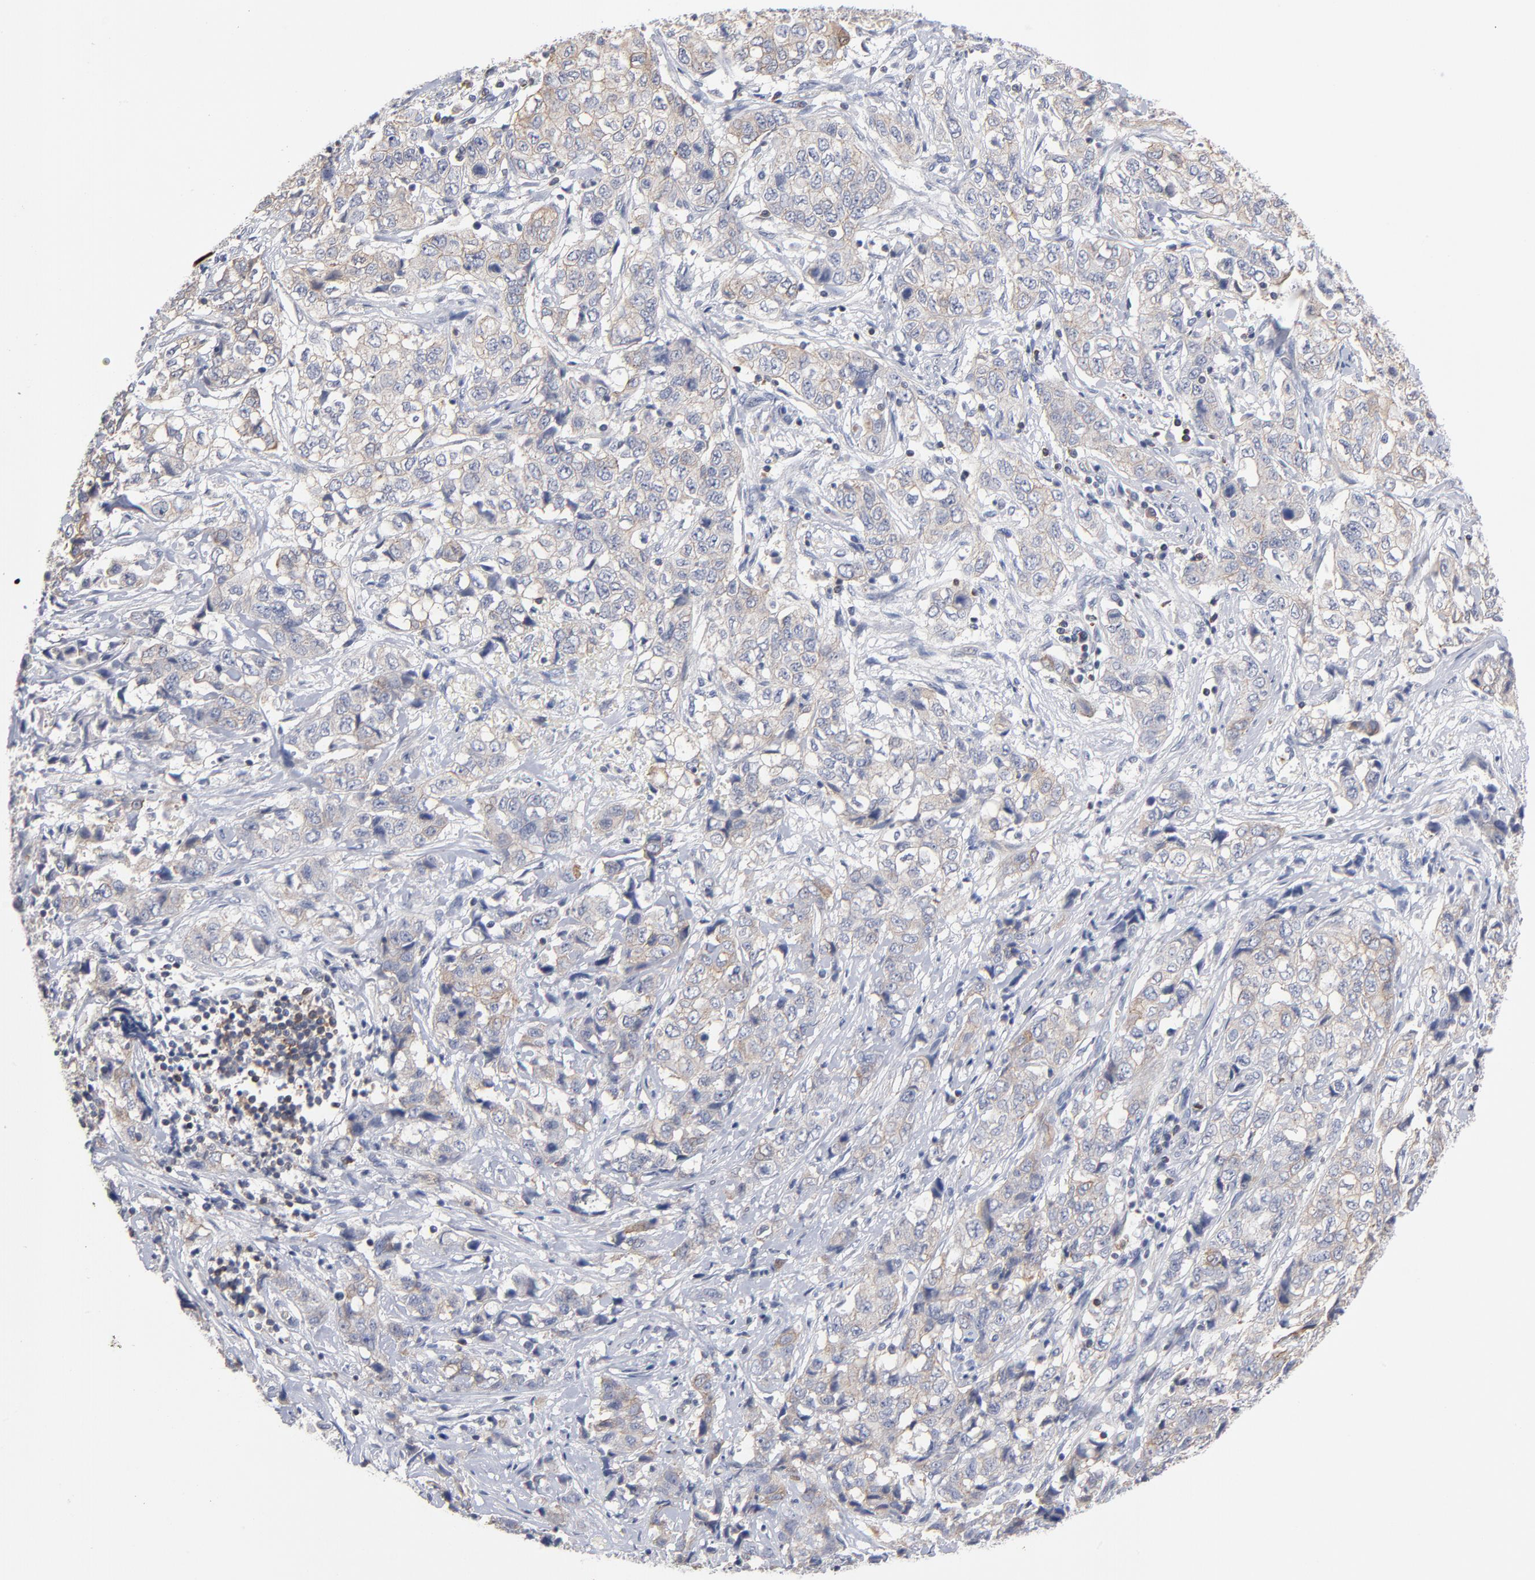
{"staining": {"intensity": "weak", "quantity": ">75%", "location": "cytoplasmic/membranous"}, "tissue": "stomach cancer", "cell_type": "Tumor cells", "image_type": "cancer", "snomed": [{"axis": "morphology", "description": "Adenocarcinoma, NOS"}, {"axis": "topography", "description": "Stomach"}], "caption": "There is low levels of weak cytoplasmic/membranous positivity in tumor cells of stomach cancer, as demonstrated by immunohistochemical staining (brown color).", "gene": "PDLIM2", "patient": {"sex": "male", "age": 48}}